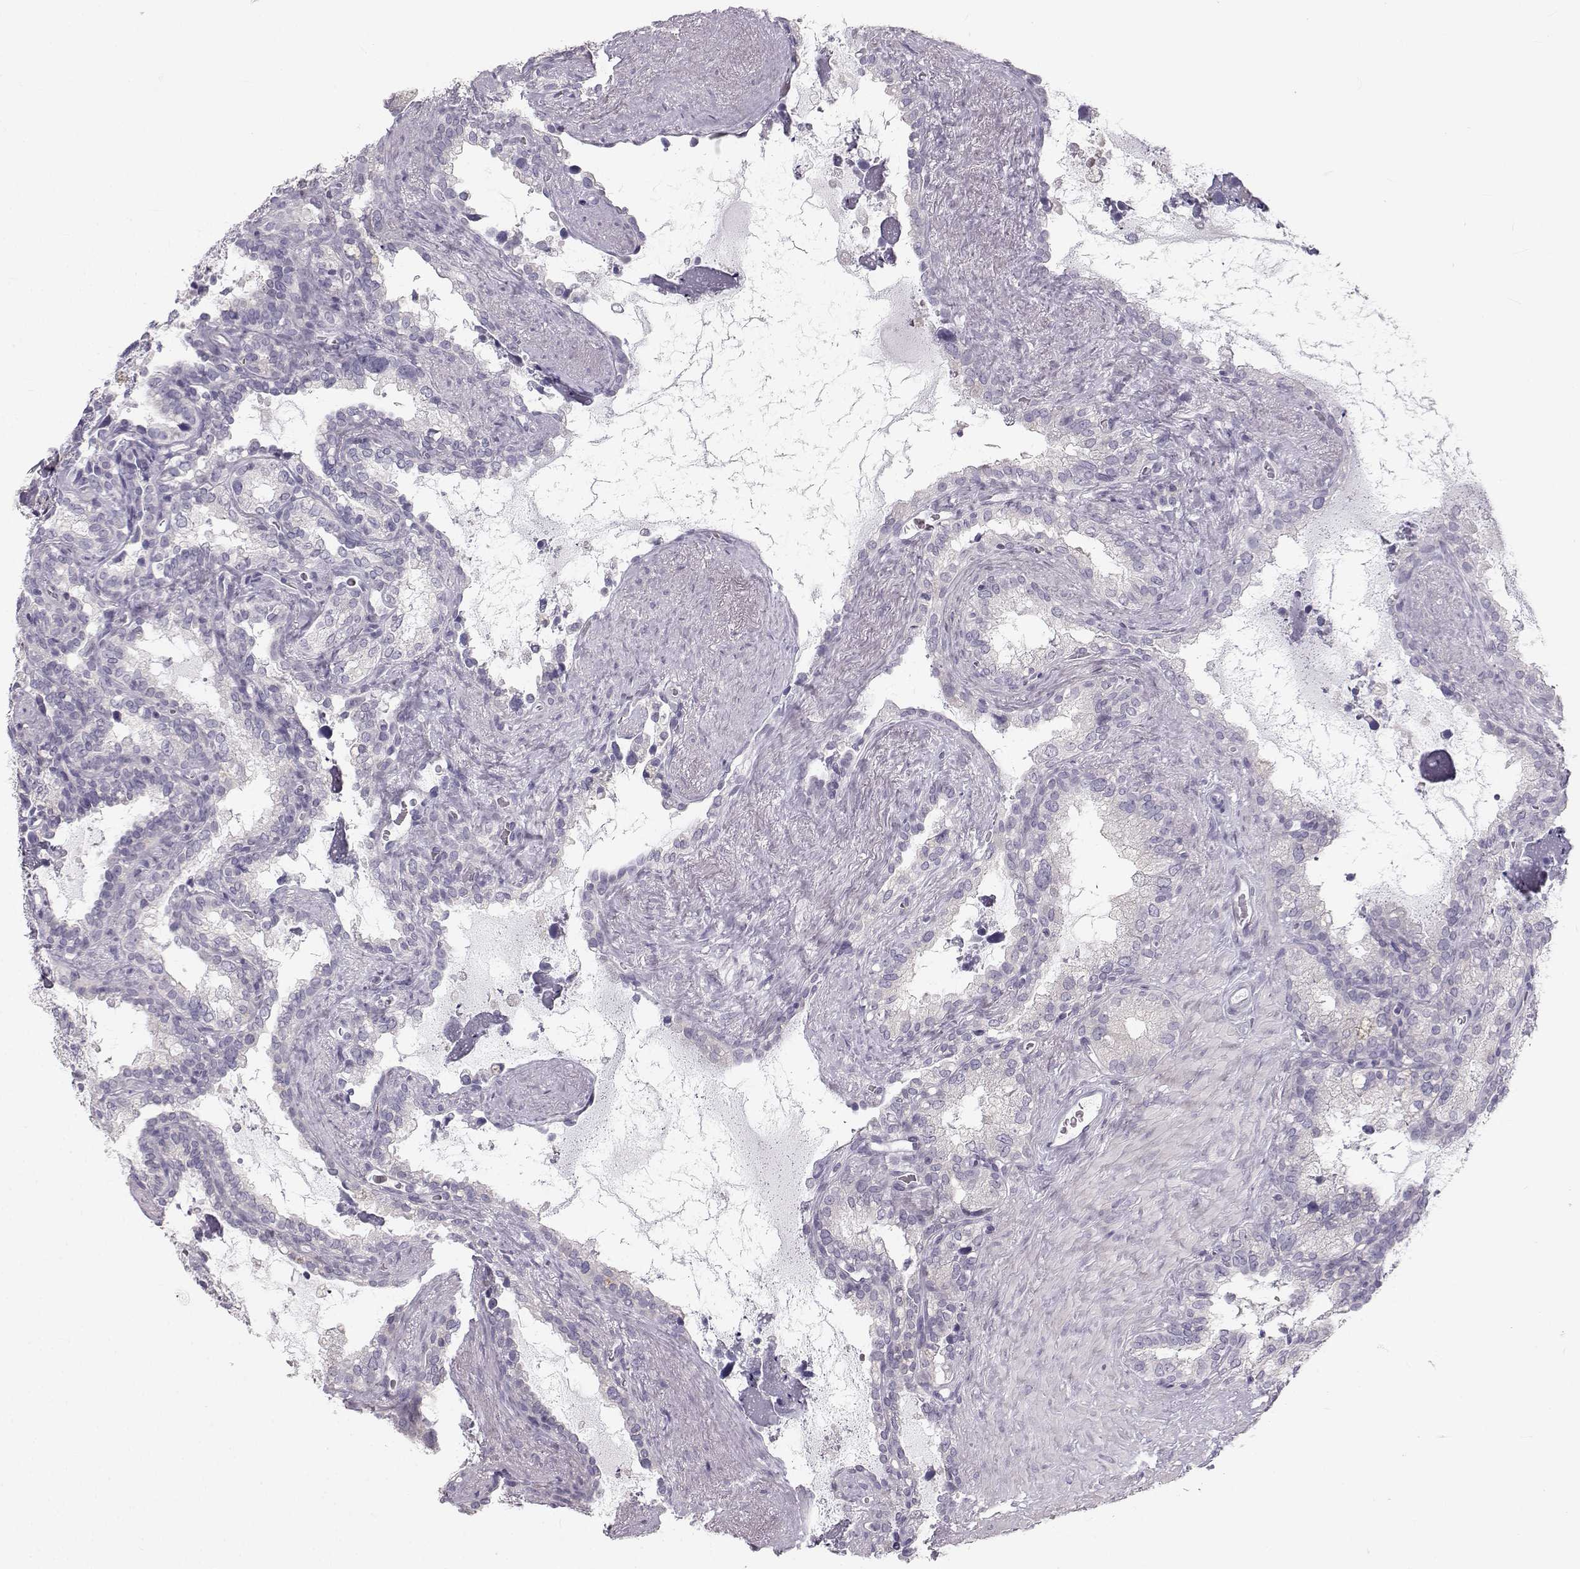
{"staining": {"intensity": "negative", "quantity": "none", "location": "none"}, "tissue": "seminal vesicle", "cell_type": "Glandular cells", "image_type": "normal", "snomed": [{"axis": "morphology", "description": "Normal tissue, NOS"}, {"axis": "topography", "description": "Seminal veicle"}], "caption": "The image displays no staining of glandular cells in benign seminal vesicle. The staining is performed using DAB (3,3'-diaminobenzidine) brown chromogen with nuclei counter-stained in using hematoxylin.", "gene": "OIP5", "patient": {"sex": "male", "age": 71}}